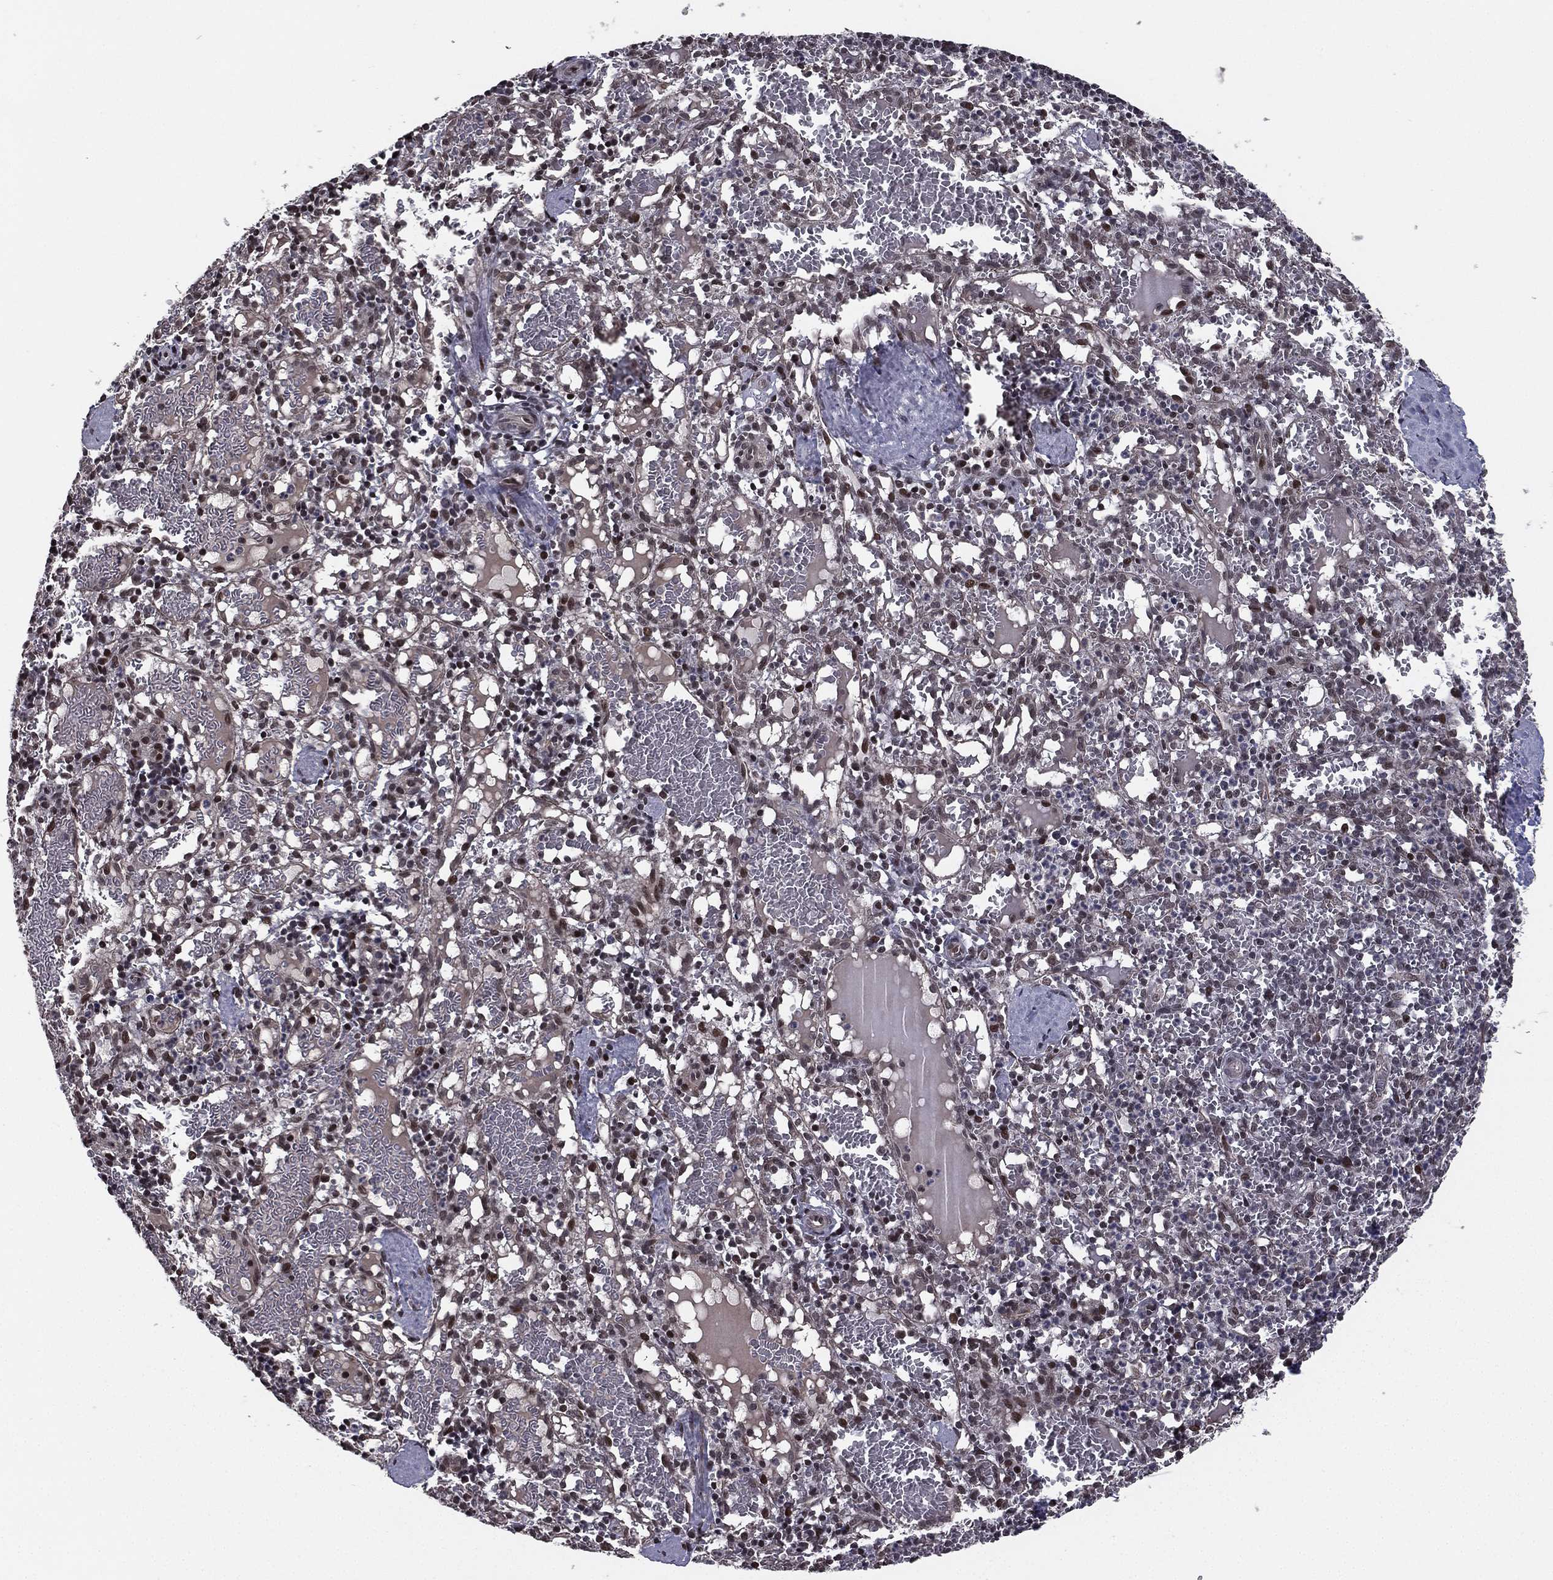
{"staining": {"intensity": "moderate", "quantity": "<25%", "location": "nuclear"}, "tissue": "spleen", "cell_type": "Cells in red pulp", "image_type": "normal", "snomed": [{"axis": "morphology", "description": "Normal tissue, NOS"}, {"axis": "topography", "description": "Spleen"}], "caption": "Immunohistochemistry (IHC) of benign spleen demonstrates low levels of moderate nuclear expression in approximately <25% of cells in red pulp.", "gene": "RARB", "patient": {"sex": "male", "age": 11}}